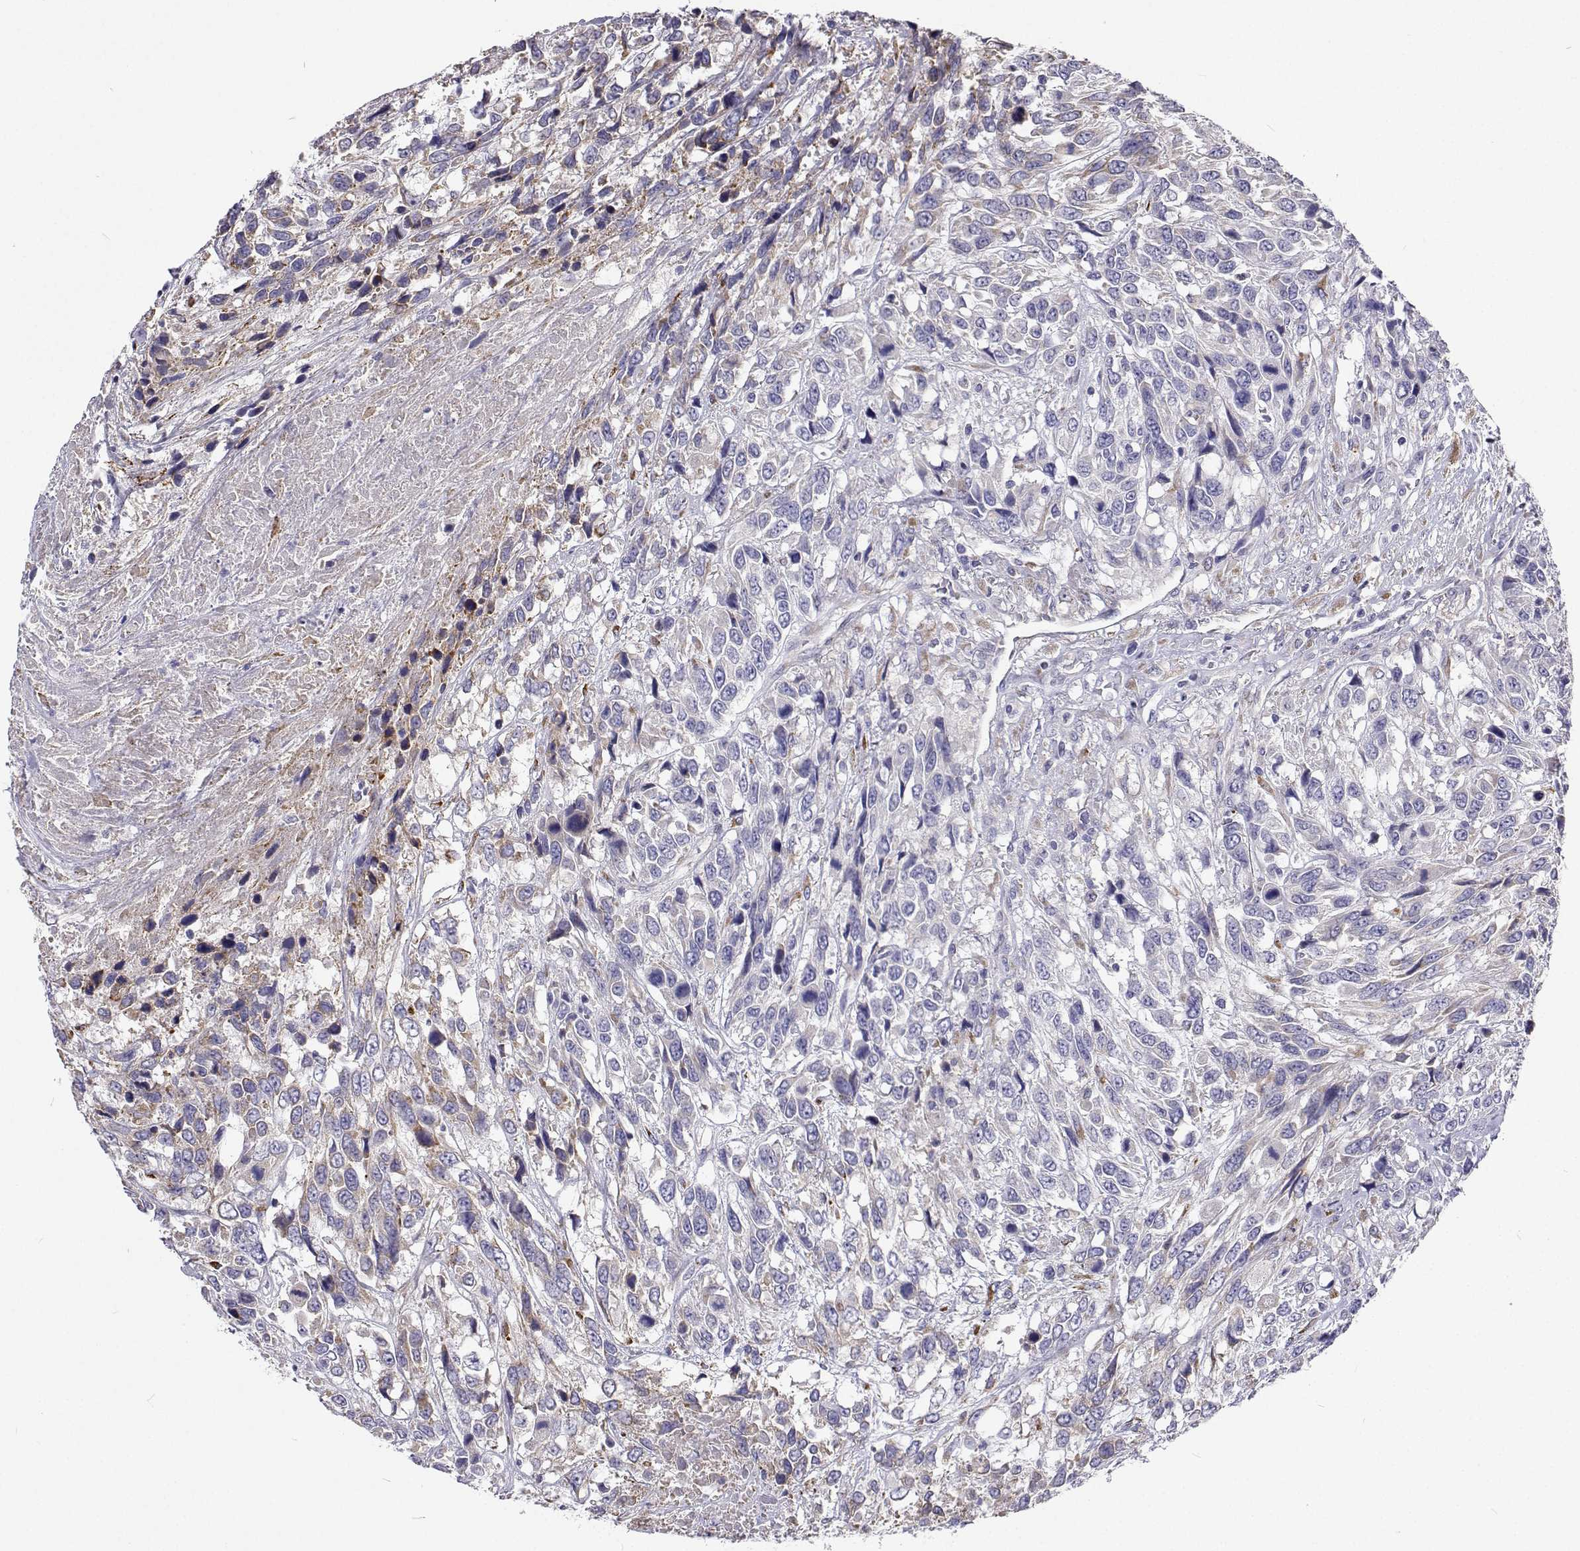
{"staining": {"intensity": "negative", "quantity": "none", "location": "none"}, "tissue": "urothelial cancer", "cell_type": "Tumor cells", "image_type": "cancer", "snomed": [{"axis": "morphology", "description": "Urothelial carcinoma, High grade"}, {"axis": "topography", "description": "Urinary bladder"}], "caption": "Urothelial carcinoma (high-grade) was stained to show a protein in brown. There is no significant positivity in tumor cells. (DAB IHC with hematoxylin counter stain).", "gene": "LHFPL7", "patient": {"sex": "female", "age": 70}}